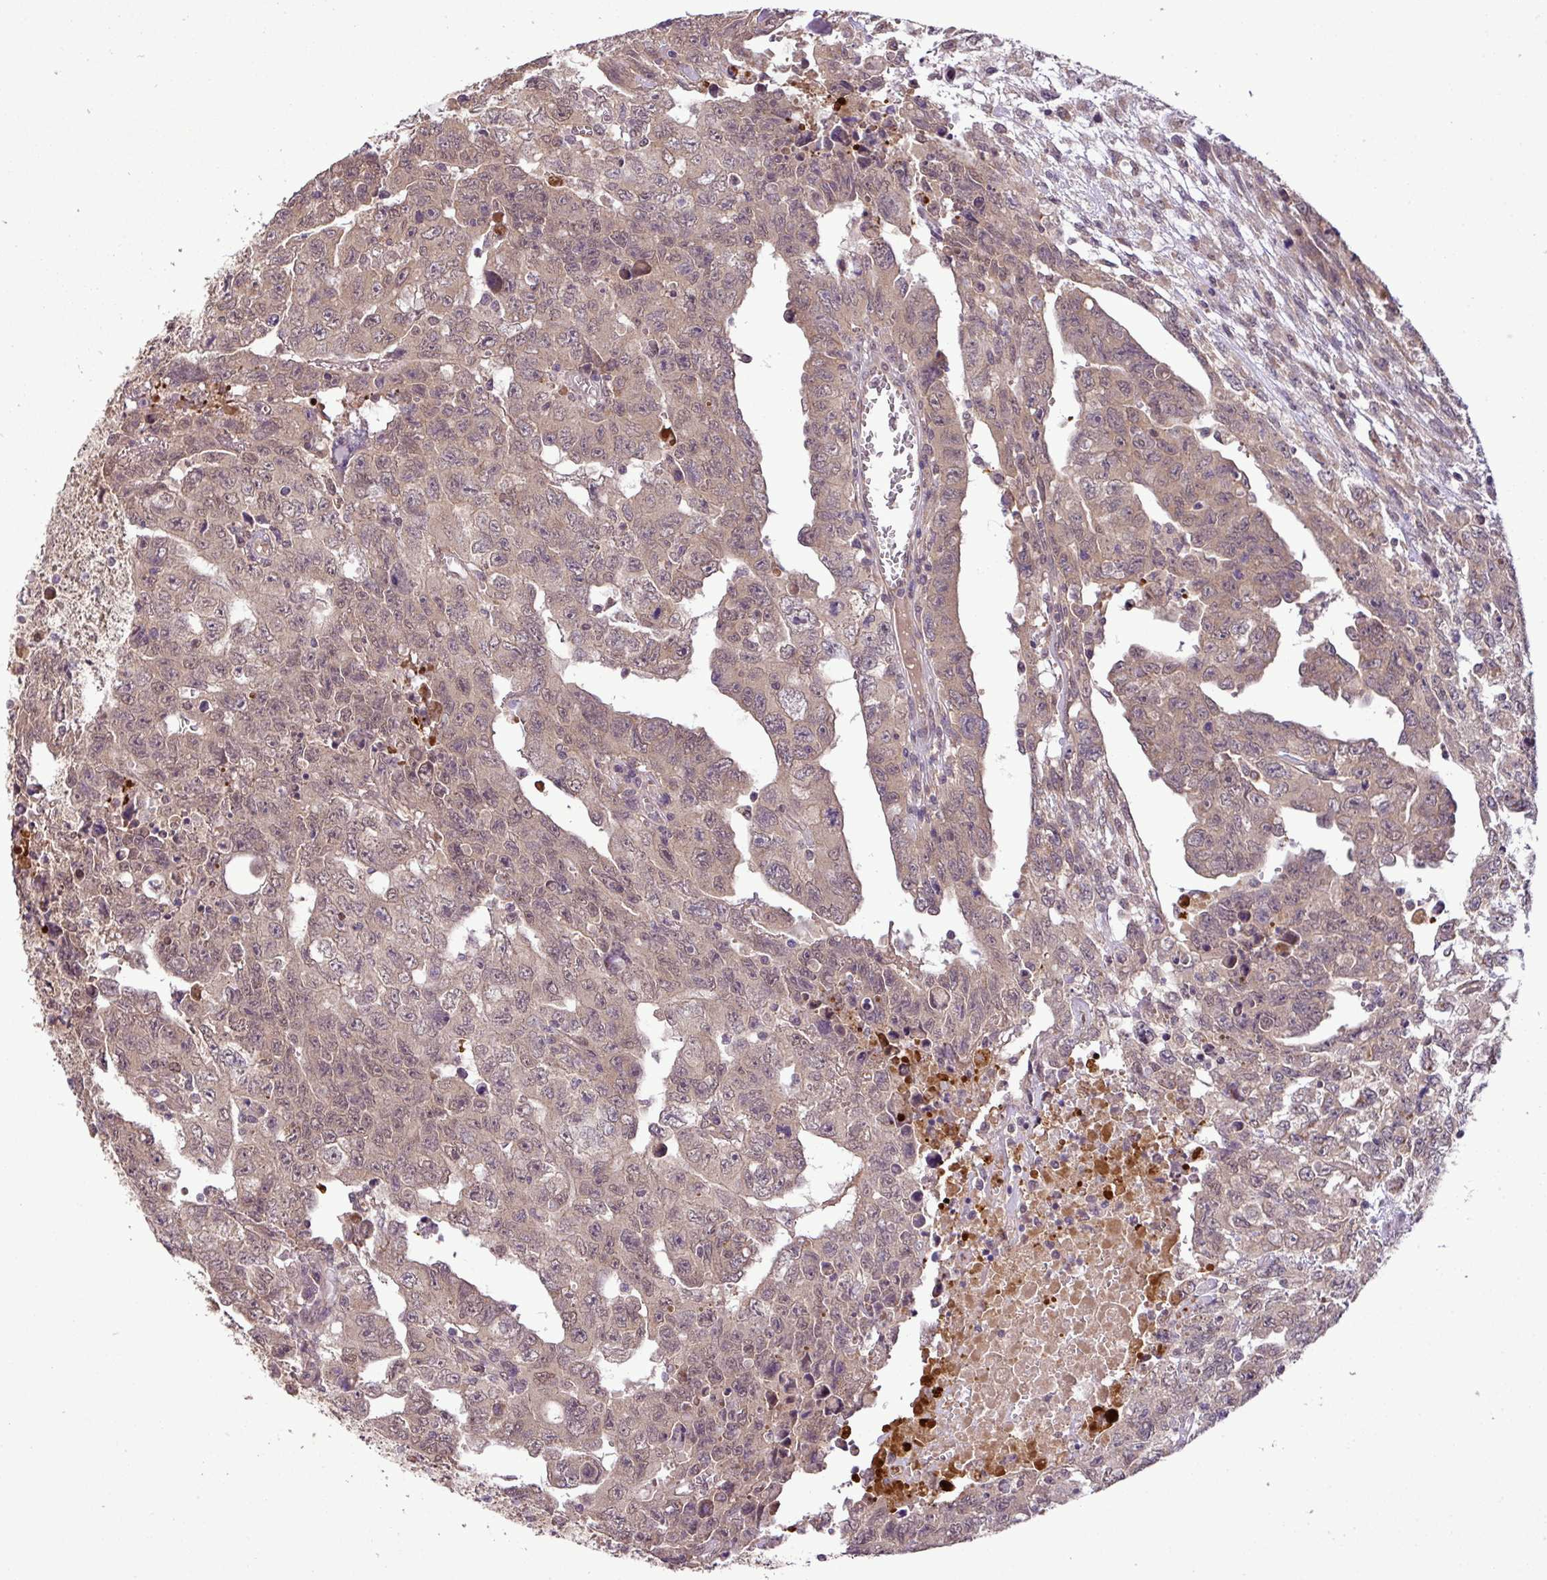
{"staining": {"intensity": "weak", "quantity": "25%-75%", "location": "cytoplasmic/membranous,nuclear"}, "tissue": "testis cancer", "cell_type": "Tumor cells", "image_type": "cancer", "snomed": [{"axis": "morphology", "description": "Carcinoma, Embryonal, NOS"}, {"axis": "topography", "description": "Testis"}], "caption": "Testis cancer (embryonal carcinoma) stained for a protein (brown) displays weak cytoplasmic/membranous and nuclear positive expression in approximately 25%-75% of tumor cells.", "gene": "DNAAF4", "patient": {"sex": "male", "age": 24}}